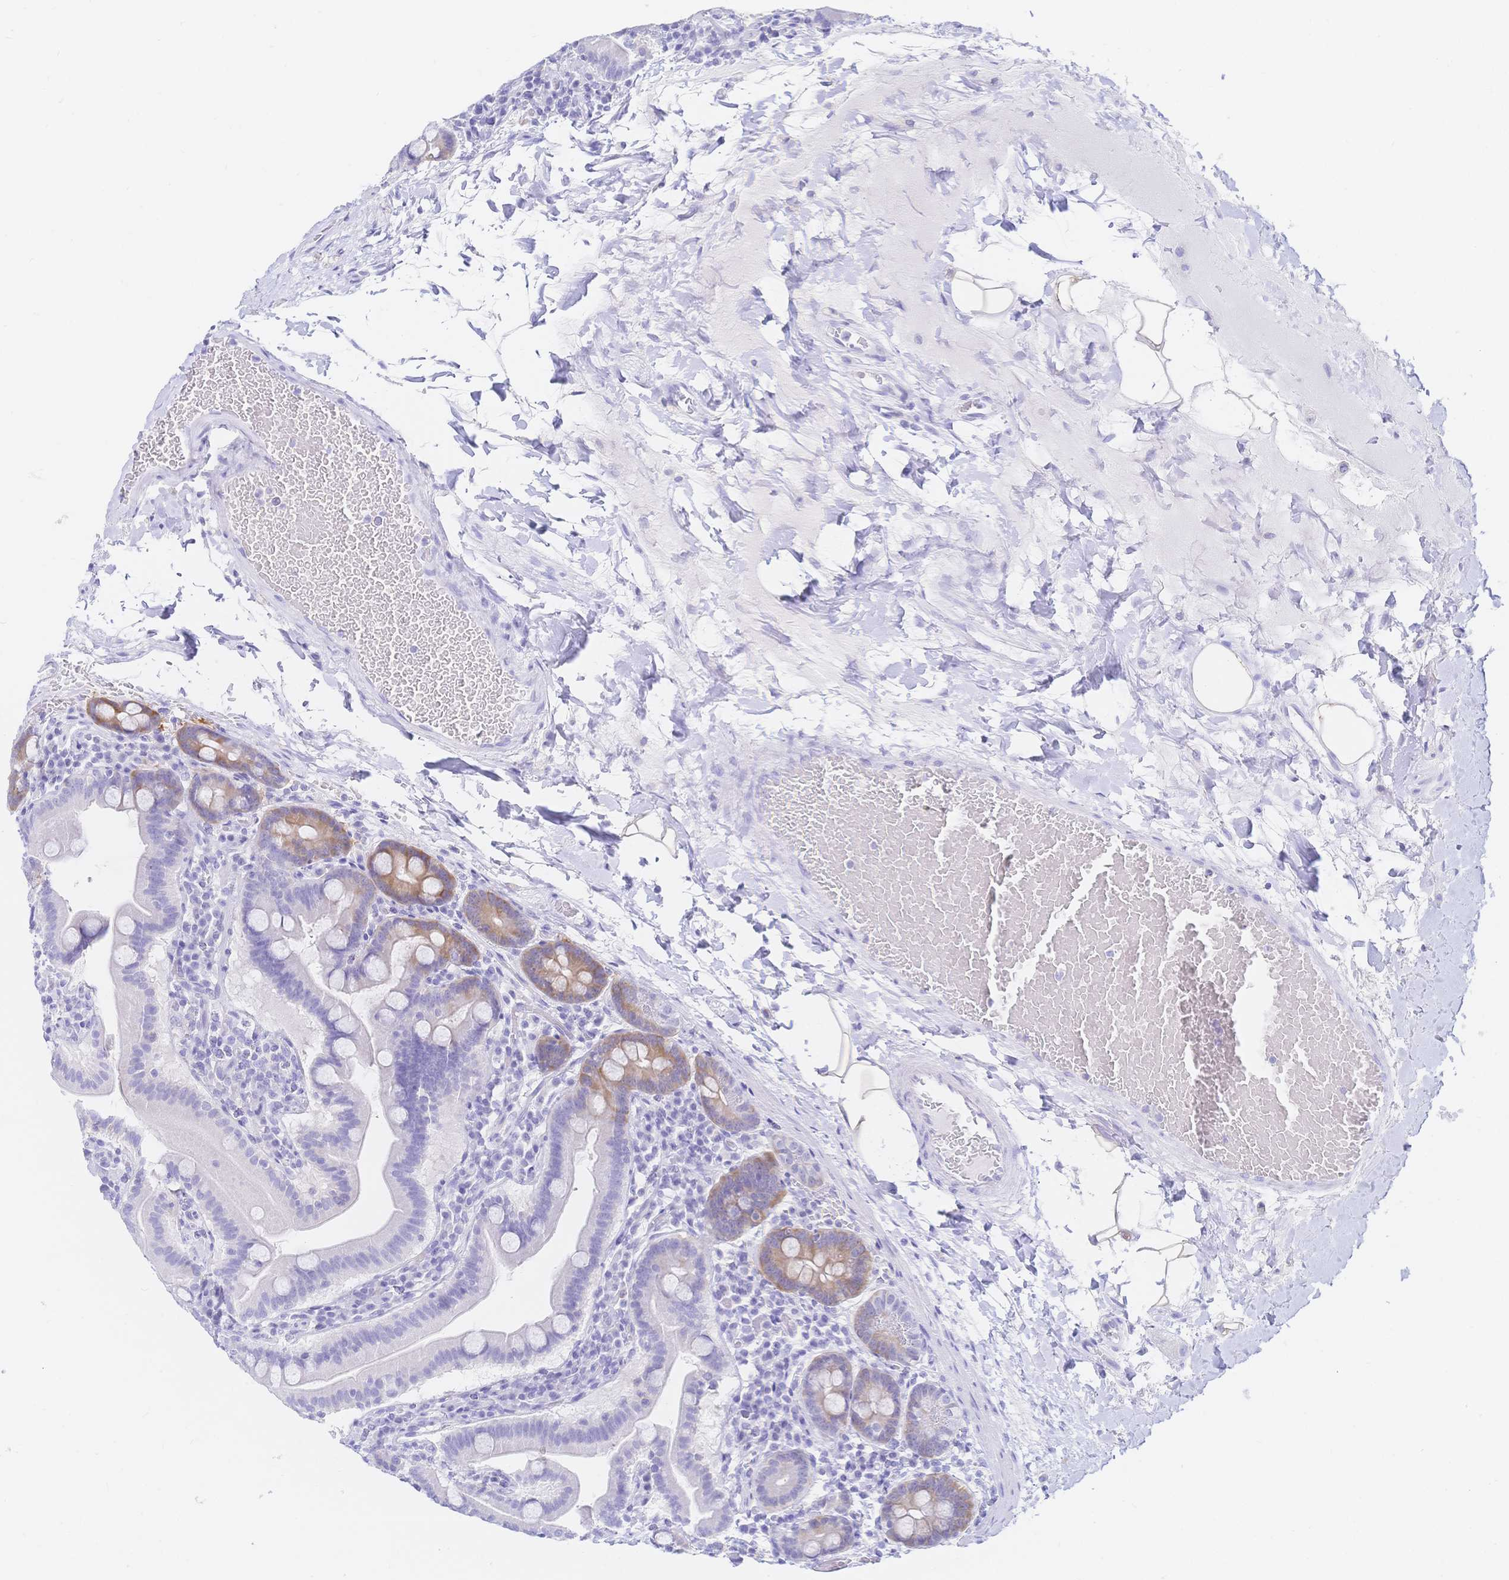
{"staining": {"intensity": "strong", "quantity": "<25%", "location": "cytoplasmic/membranous"}, "tissue": "small intestine", "cell_type": "Glandular cells", "image_type": "normal", "snomed": [{"axis": "morphology", "description": "Normal tissue, NOS"}, {"axis": "topography", "description": "Small intestine"}], "caption": "IHC staining of normal small intestine, which exhibits medium levels of strong cytoplasmic/membranous positivity in approximately <25% of glandular cells indicating strong cytoplasmic/membranous protein positivity. The staining was performed using DAB (3,3'-diaminobenzidine) (brown) for protein detection and nuclei were counterstained in hematoxylin (blue).", "gene": "RRM1", "patient": {"sex": "male", "age": 26}}